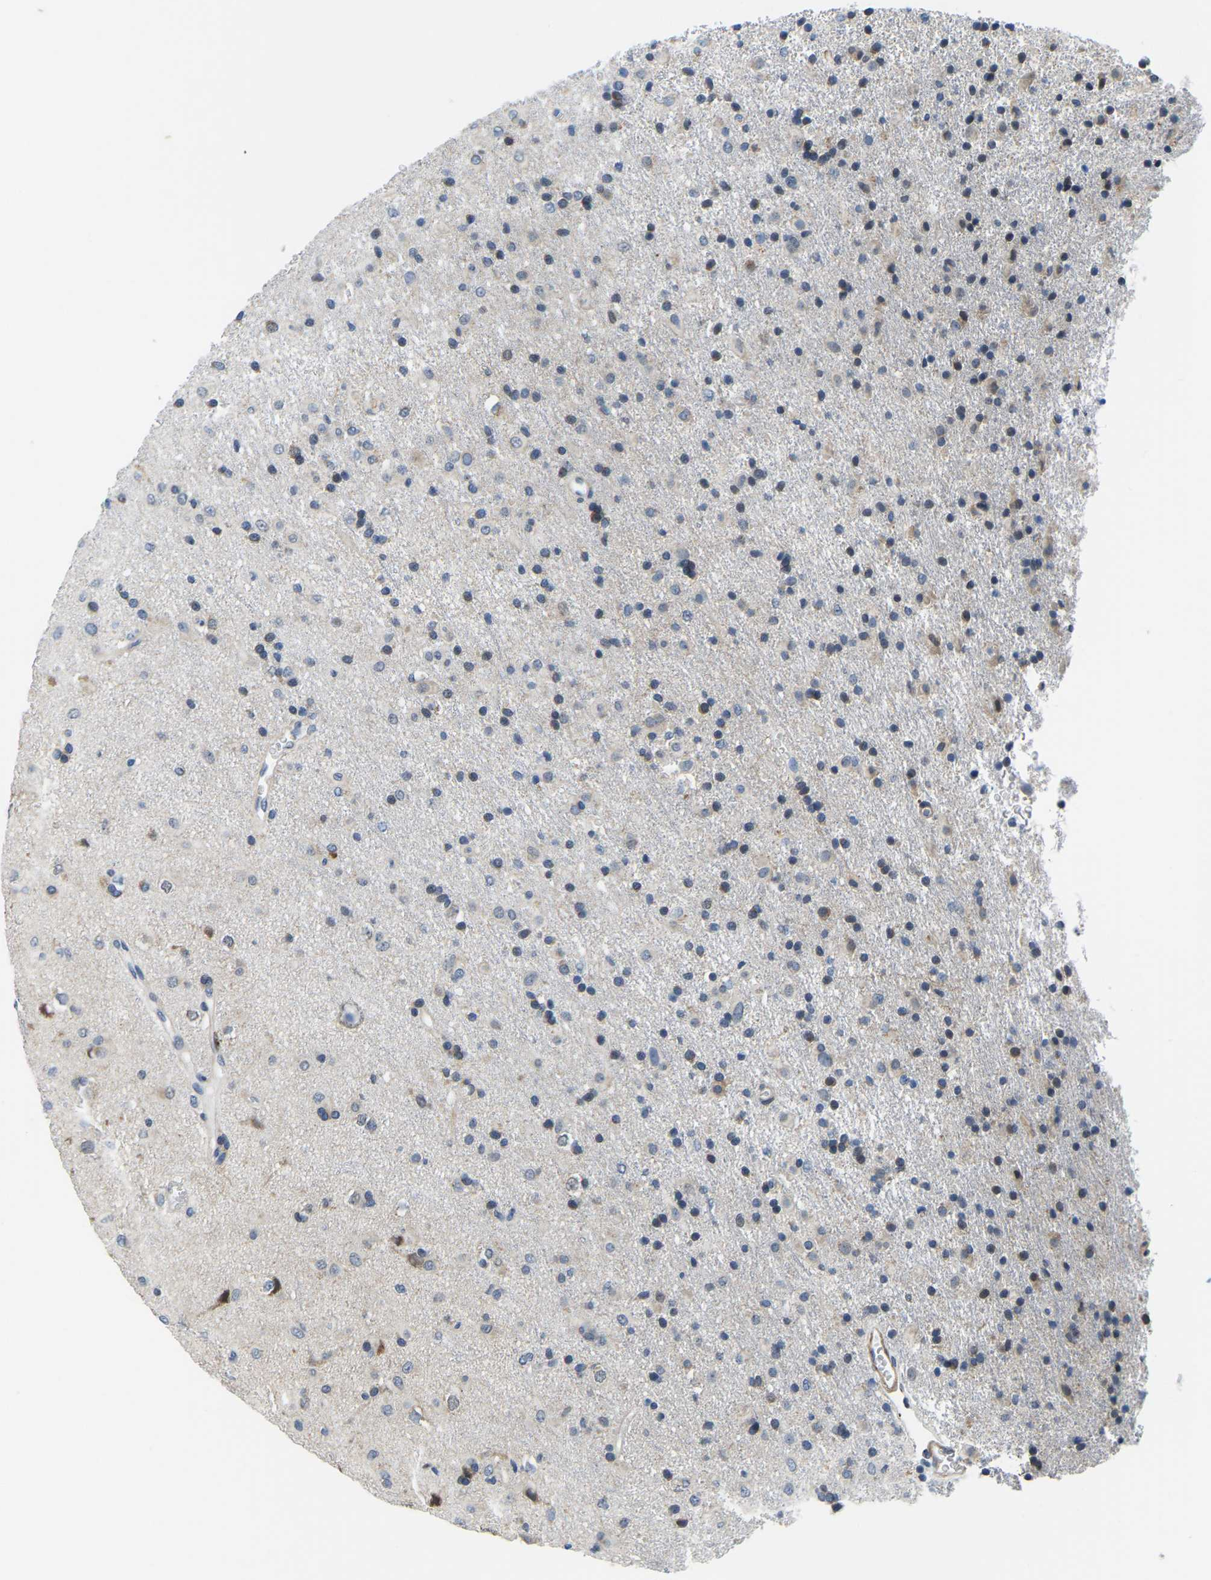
{"staining": {"intensity": "negative", "quantity": "none", "location": "none"}, "tissue": "glioma", "cell_type": "Tumor cells", "image_type": "cancer", "snomed": [{"axis": "morphology", "description": "Glioma, malignant, Low grade"}, {"axis": "topography", "description": "Brain"}], "caption": "Tumor cells are negative for protein expression in human malignant glioma (low-grade).", "gene": "LIAS", "patient": {"sex": "male", "age": 65}}